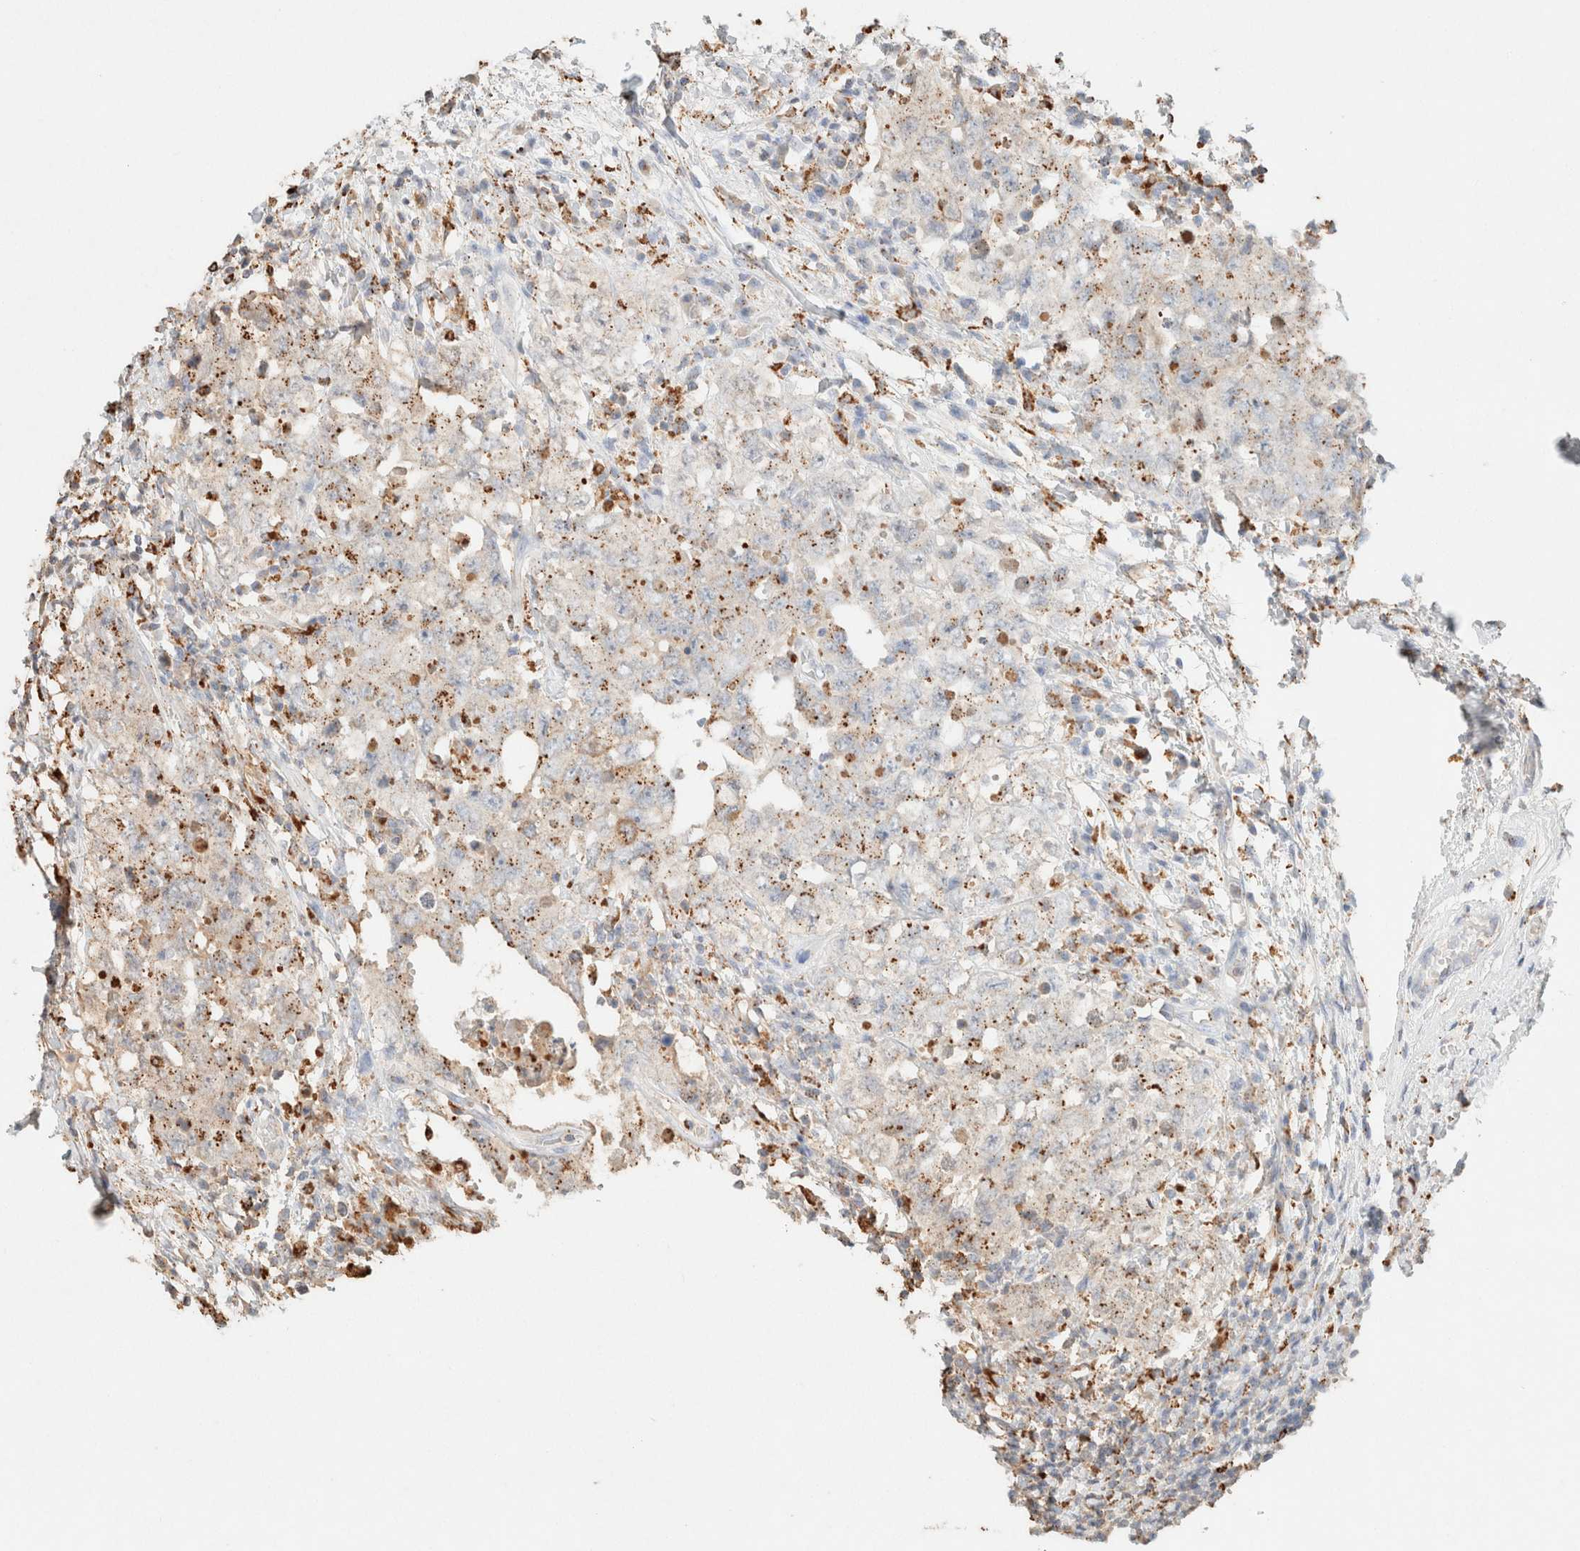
{"staining": {"intensity": "moderate", "quantity": "<25%", "location": "cytoplasmic/membranous"}, "tissue": "testis cancer", "cell_type": "Tumor cells", "image_type": "cancer", "snomed": [{"axis": "morphology", "description": "Carcinoma, Embryonal, NOS"}, {"axis": "topography", "description": "Testis"}], "caption": "Immunohistochemical staining of human testis cancer exhibits moderate cytoplasmic/membranous protein positivity in about <25% of tumor cells.", "gene": "CTSC", "patient": {"sex": "male", "age": 26}}